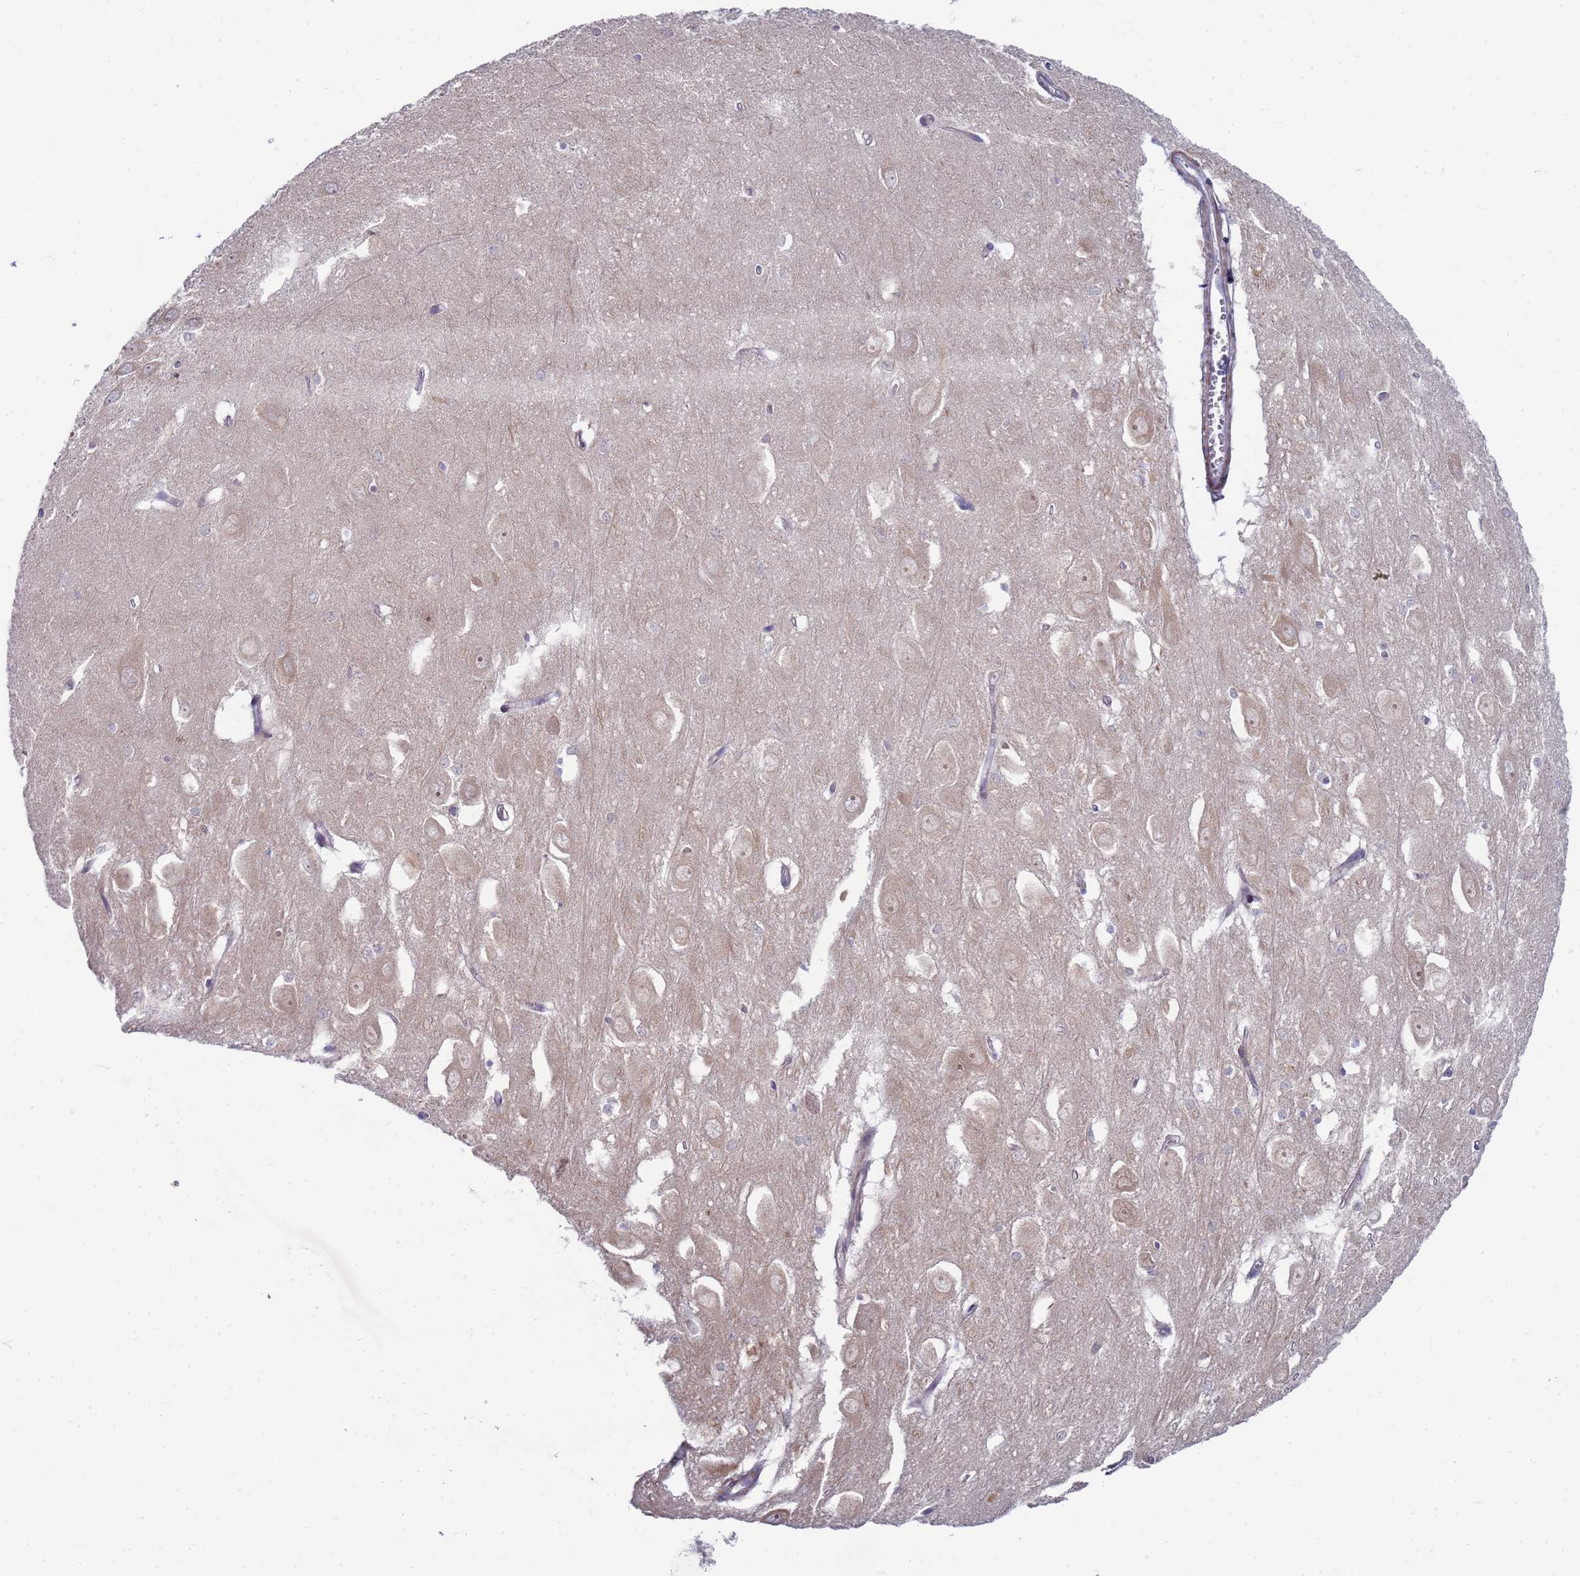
{"staining": {"intensity": "weak", "quantity": "<25%", "location": "nuclear"}, "tissue": "hippocampus", "cell_type": "Glial cells", "image_type": "normal", "snomed": [{"axis": "morphology", "description": "Normal tissue, NOS"}, {"axis": "topography", "description": "Hippocampus"}], "caption": "Immunohistochemistry (IHC) histopathology image of normal human hippocampus stained for a protein (brown), which shows no staining in glial cells.", "gene": "ENOSF1", "patient": {"sex": "female", "age": 64}}